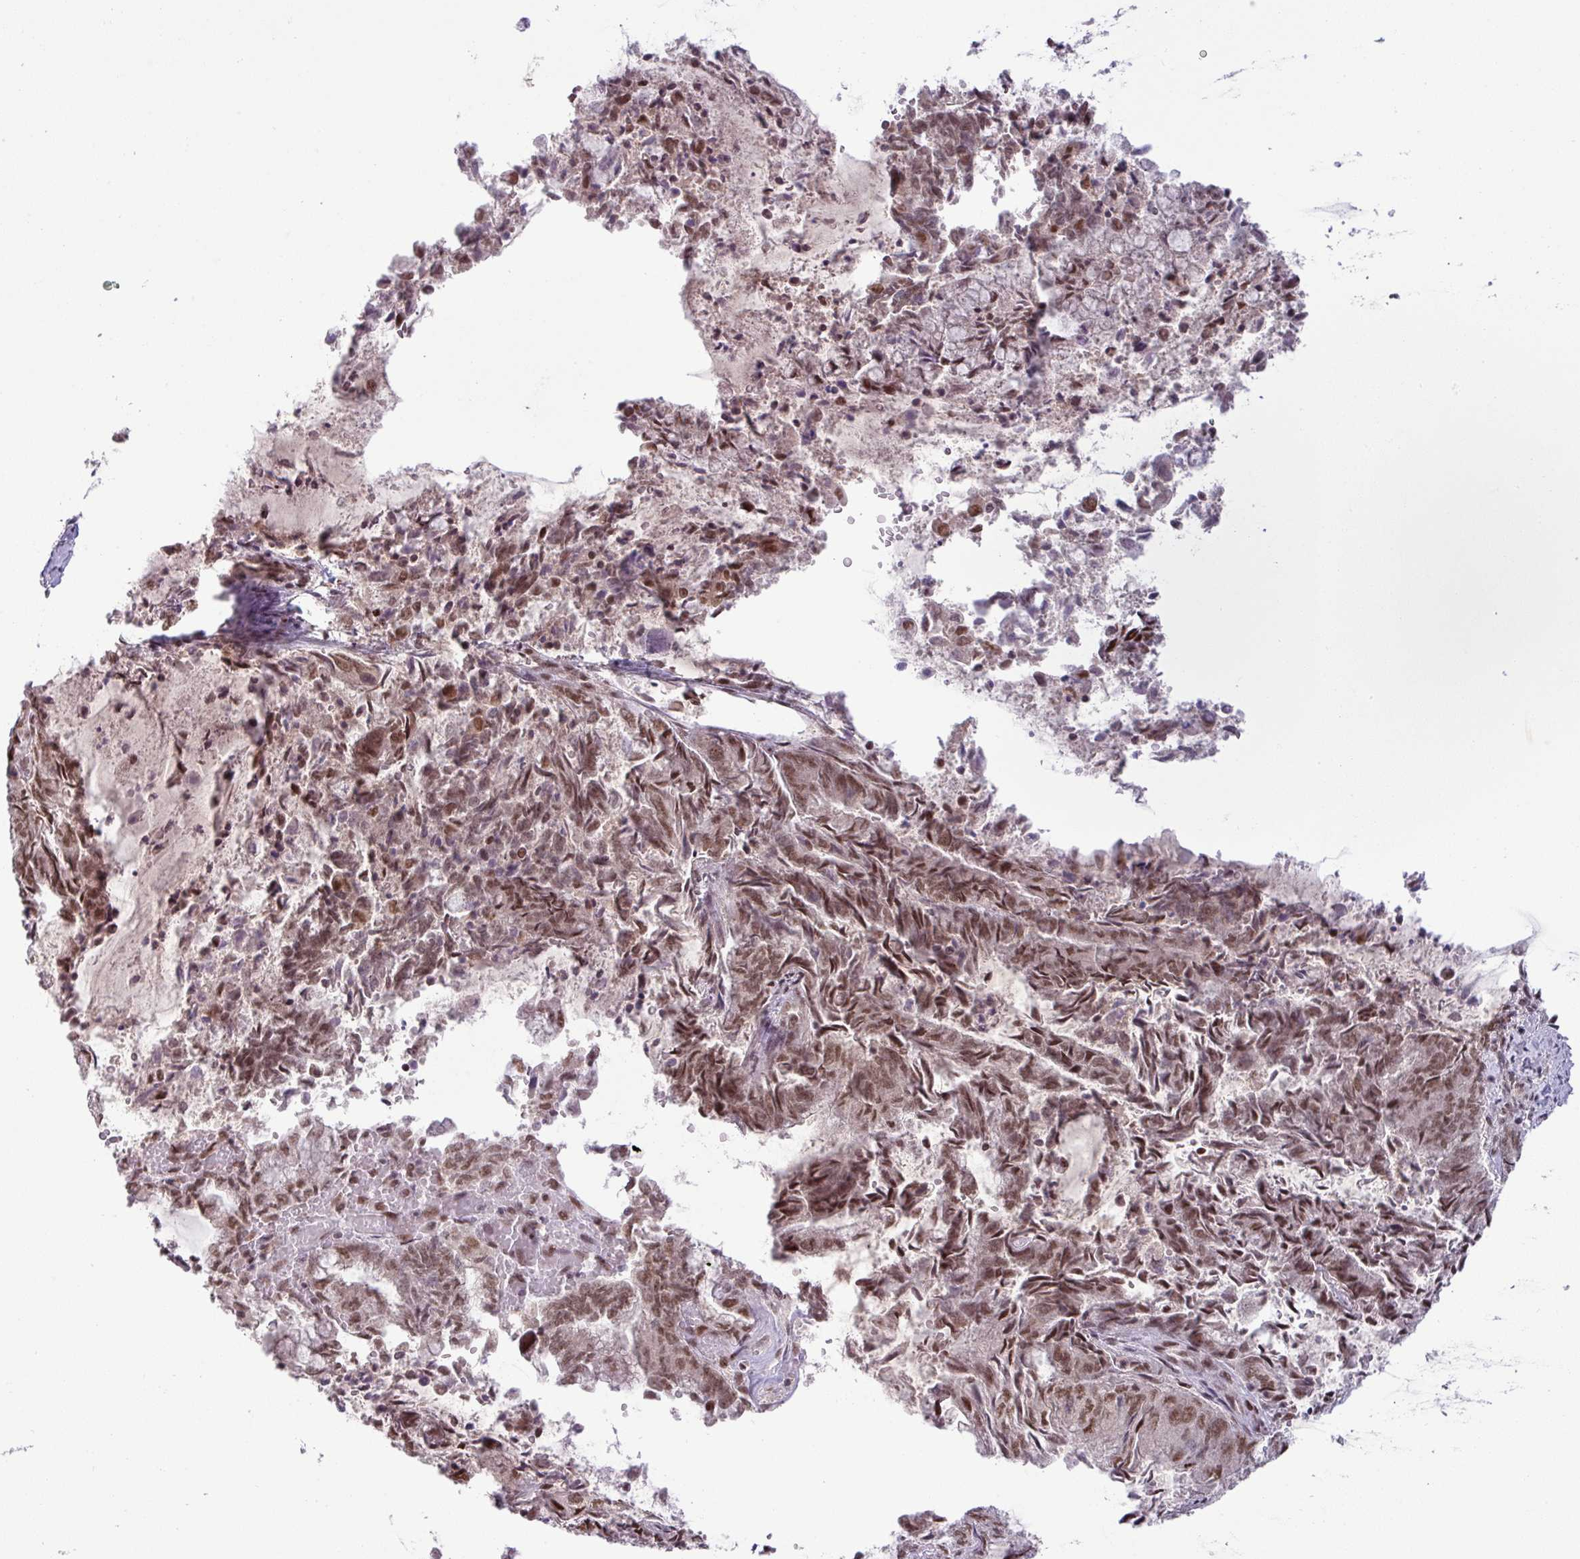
{"staining": {"intensity": "moderate", "quantity": ">75%", "location": "nuclear"}, "tissue": "endometrial cancer", "cell_type": "Tumor cells", "image_type": "cancer", "snomed": [{"axis": "morphology", "description": "Adenocarcinoma, NOS"}, {"axis": "topography", "description": "Endometrium"}], "caption": "Tumor cells display medium levels of moderate nuclear staining in approximately >75% of cells in adenocarcinoma (endometrial). (brown staining indicates protein expression, while blue staining denotes nuclei).", "gene": "PTPN20", "patient": {"sex": "female", "age": 80}}